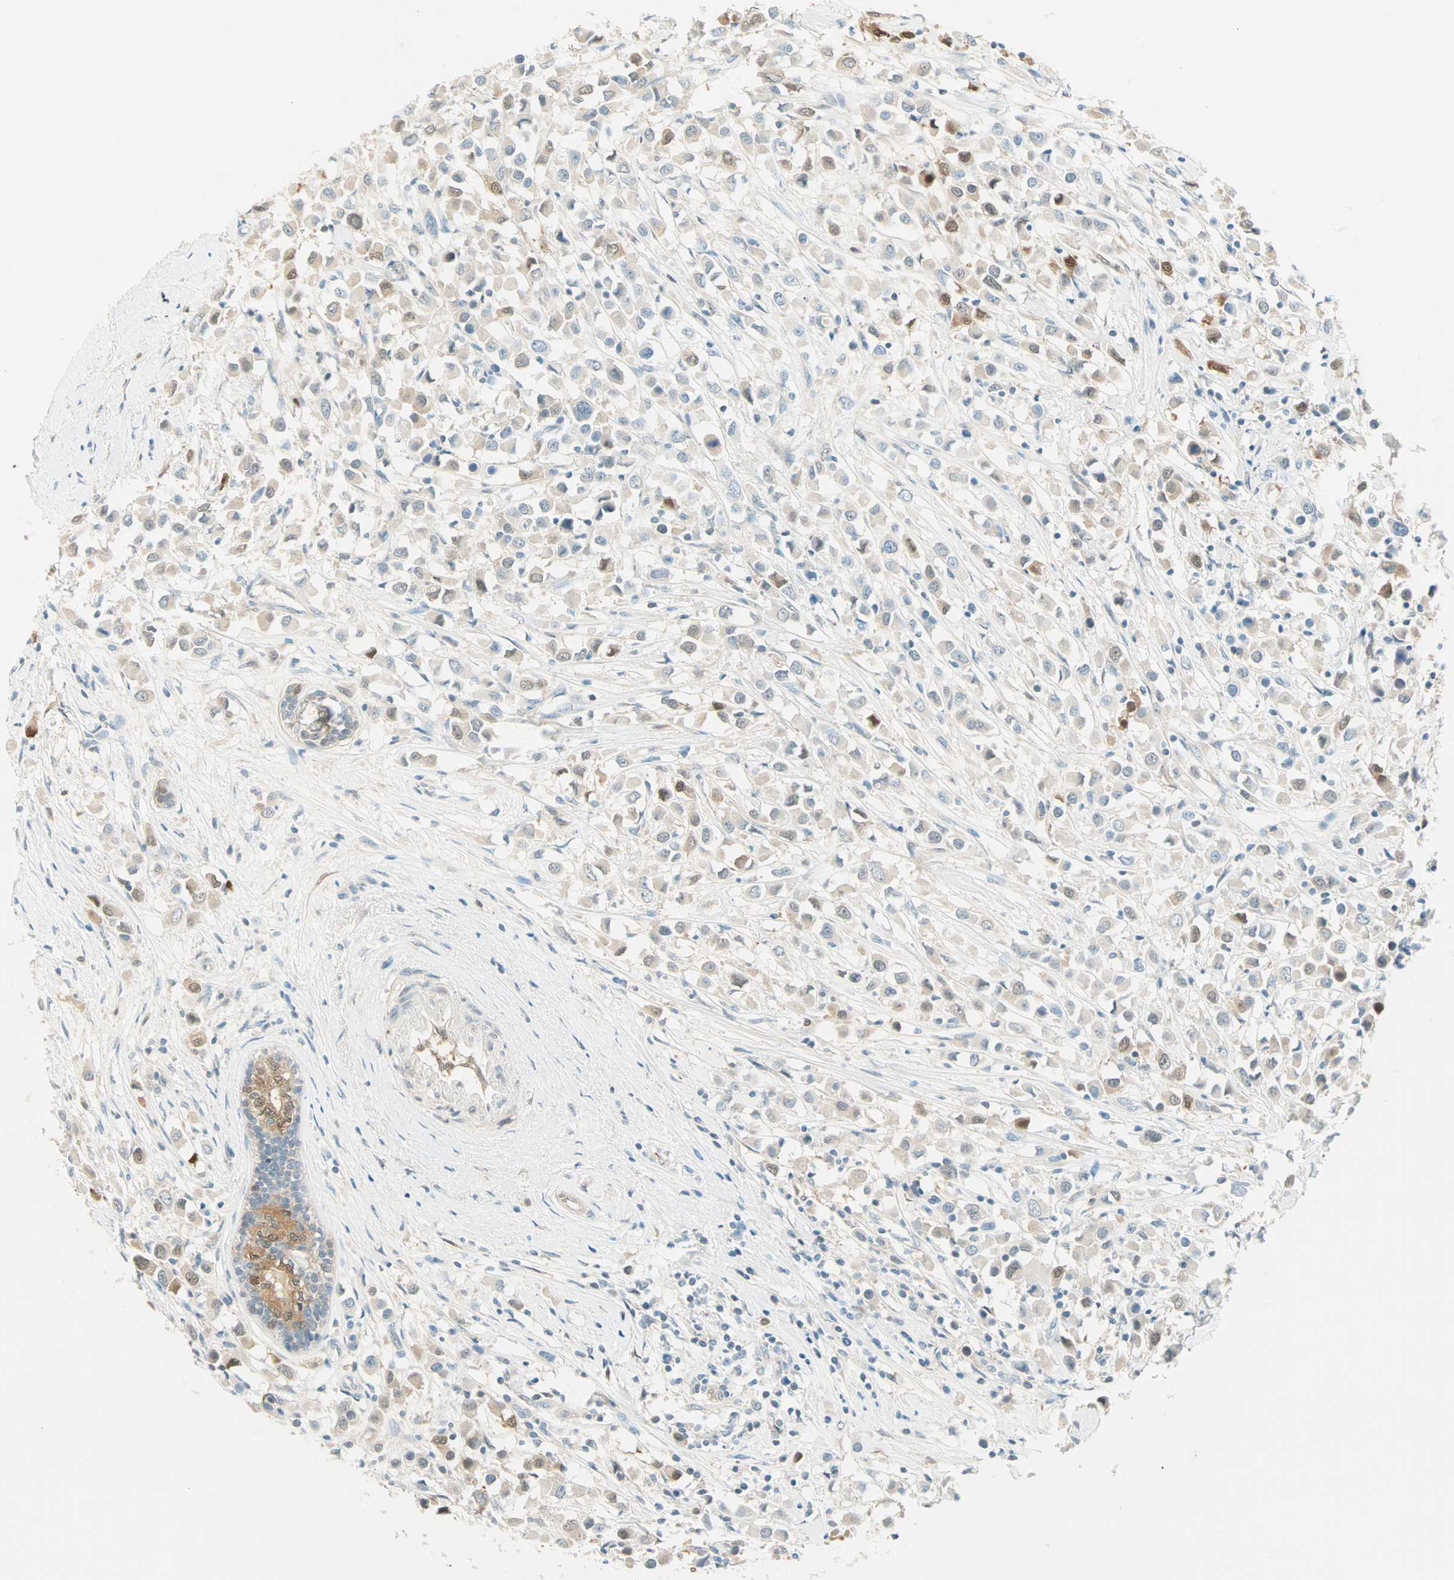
{"staining": {"intensity": "strong", "quantity": "25%-75%", "location": "cytoplasmic/membranous,nuclear"}, "tissue": "breast cancer", "cell_type": "Tumor cells", "image_type": "cancer", "snomed": [{"axis": "morphology", "description": "Duct carcinoma"}, {"axis": "topography", "description": "Breast"}], "caption": "Breast invasive ductal carcinoma tissue reveals strong cytoplasmic/membranous and nuclear staining in approximately 25%-75% of tumor cells, visualized by immunohistochemistry.", "gene": "S100A1", "patient": {"sex": "female", "age": 61}}